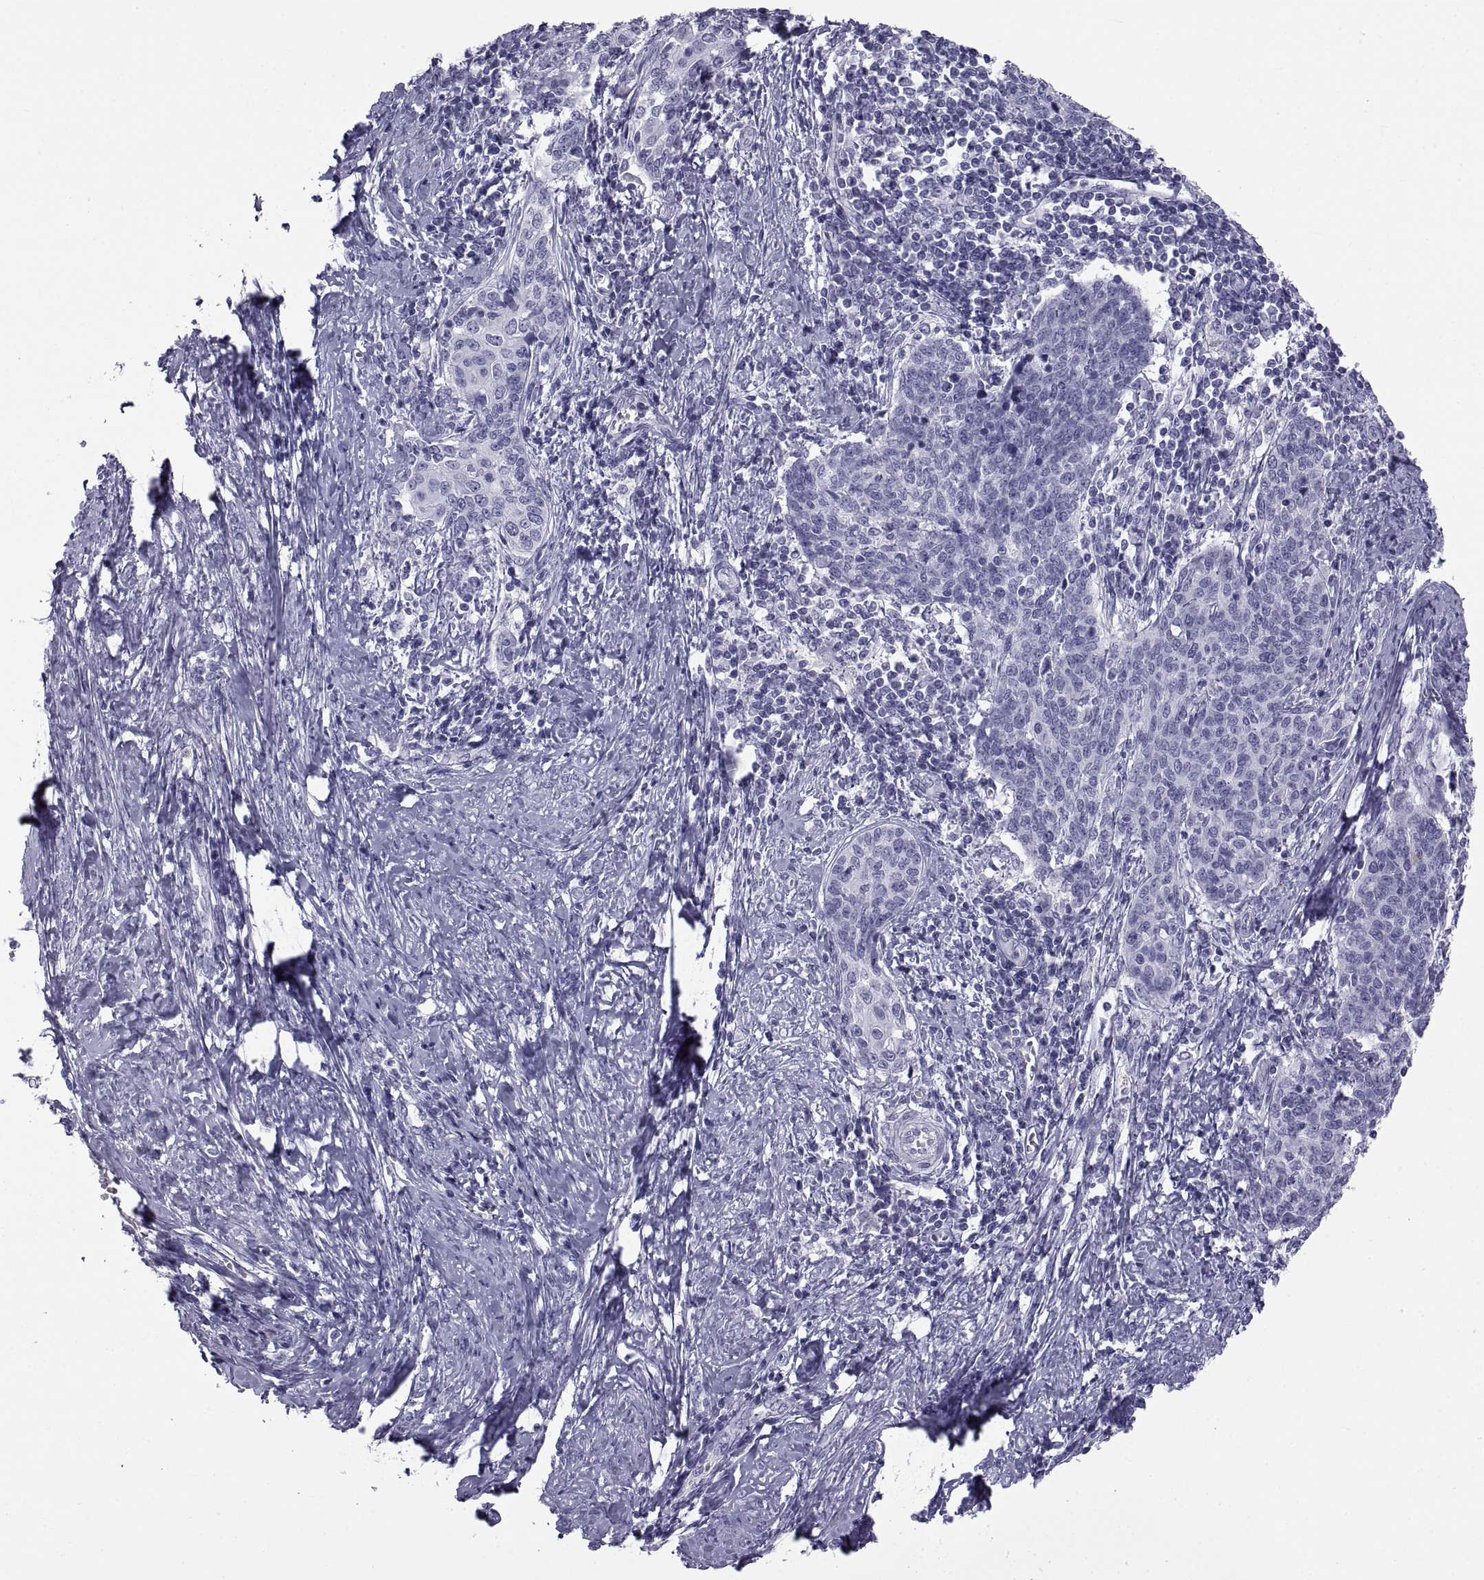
{"staining": {"intensity": "negative", "quantity": "none", "location": "none"}, "tissue": "cervical cancer", "cell_type": "Tumor cells", "image_type": "cancer", "snomed": [{"axis": "morphology", "description": "Squamous cell carcinoma, NOS"}, {"axis": "topography", "description": "Cervix"}], "caption": "Immunohistochemistry histopathology image of cervical cancer stained for a protein (brown), which exhibits no staining in tumor cells. (Stains: DAB (3,3'-diaminobenzidine) immunohistochemistry (IHC) with hematoxylin counter stain, Microscopy: brightfield microscopy at high magnification).", "gene": "NPTX2", "patient": {"sex": "female", "age": 39}}